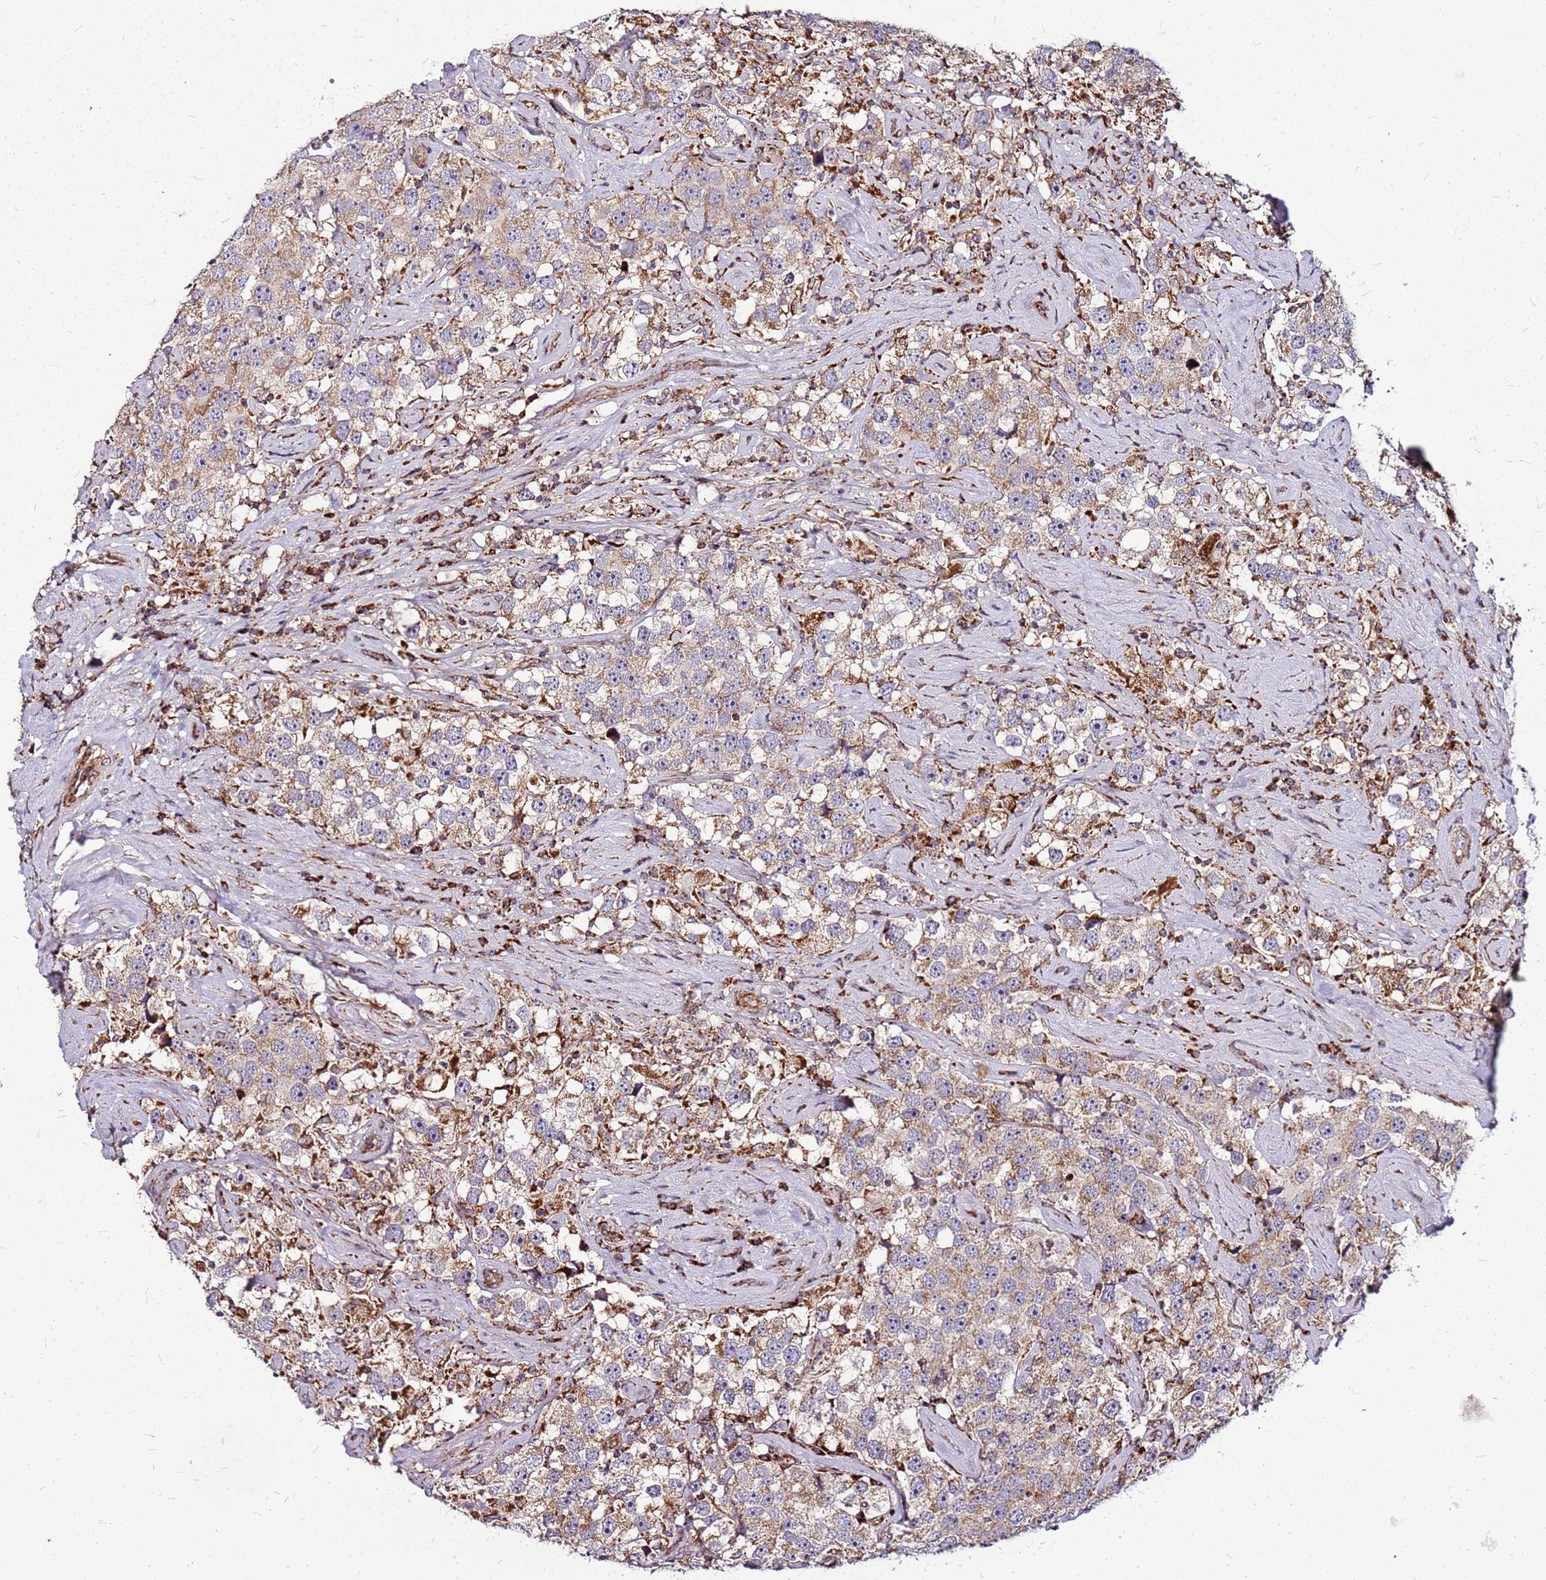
{"staining": {"intensity": "weak", "quantity": ">75%", "location": "cytoplasmic/membranous"}, "tissue": "testis cancer", "cell_type": "Tumor cells", "image_type": "cancer", "snomed": [{"axis": "morphology", "description": "Seminoma, NOS"}, {"axis": "topography", "description": "Testis"}], "caption": "Testis seminoma stained with DAB IHC shows low levels of weak cytoplasmic/membranous positivity in approximately >75% of tumor cells.", "gene": "OR51T1", "patient": {"sex": "male", "age": 49}}